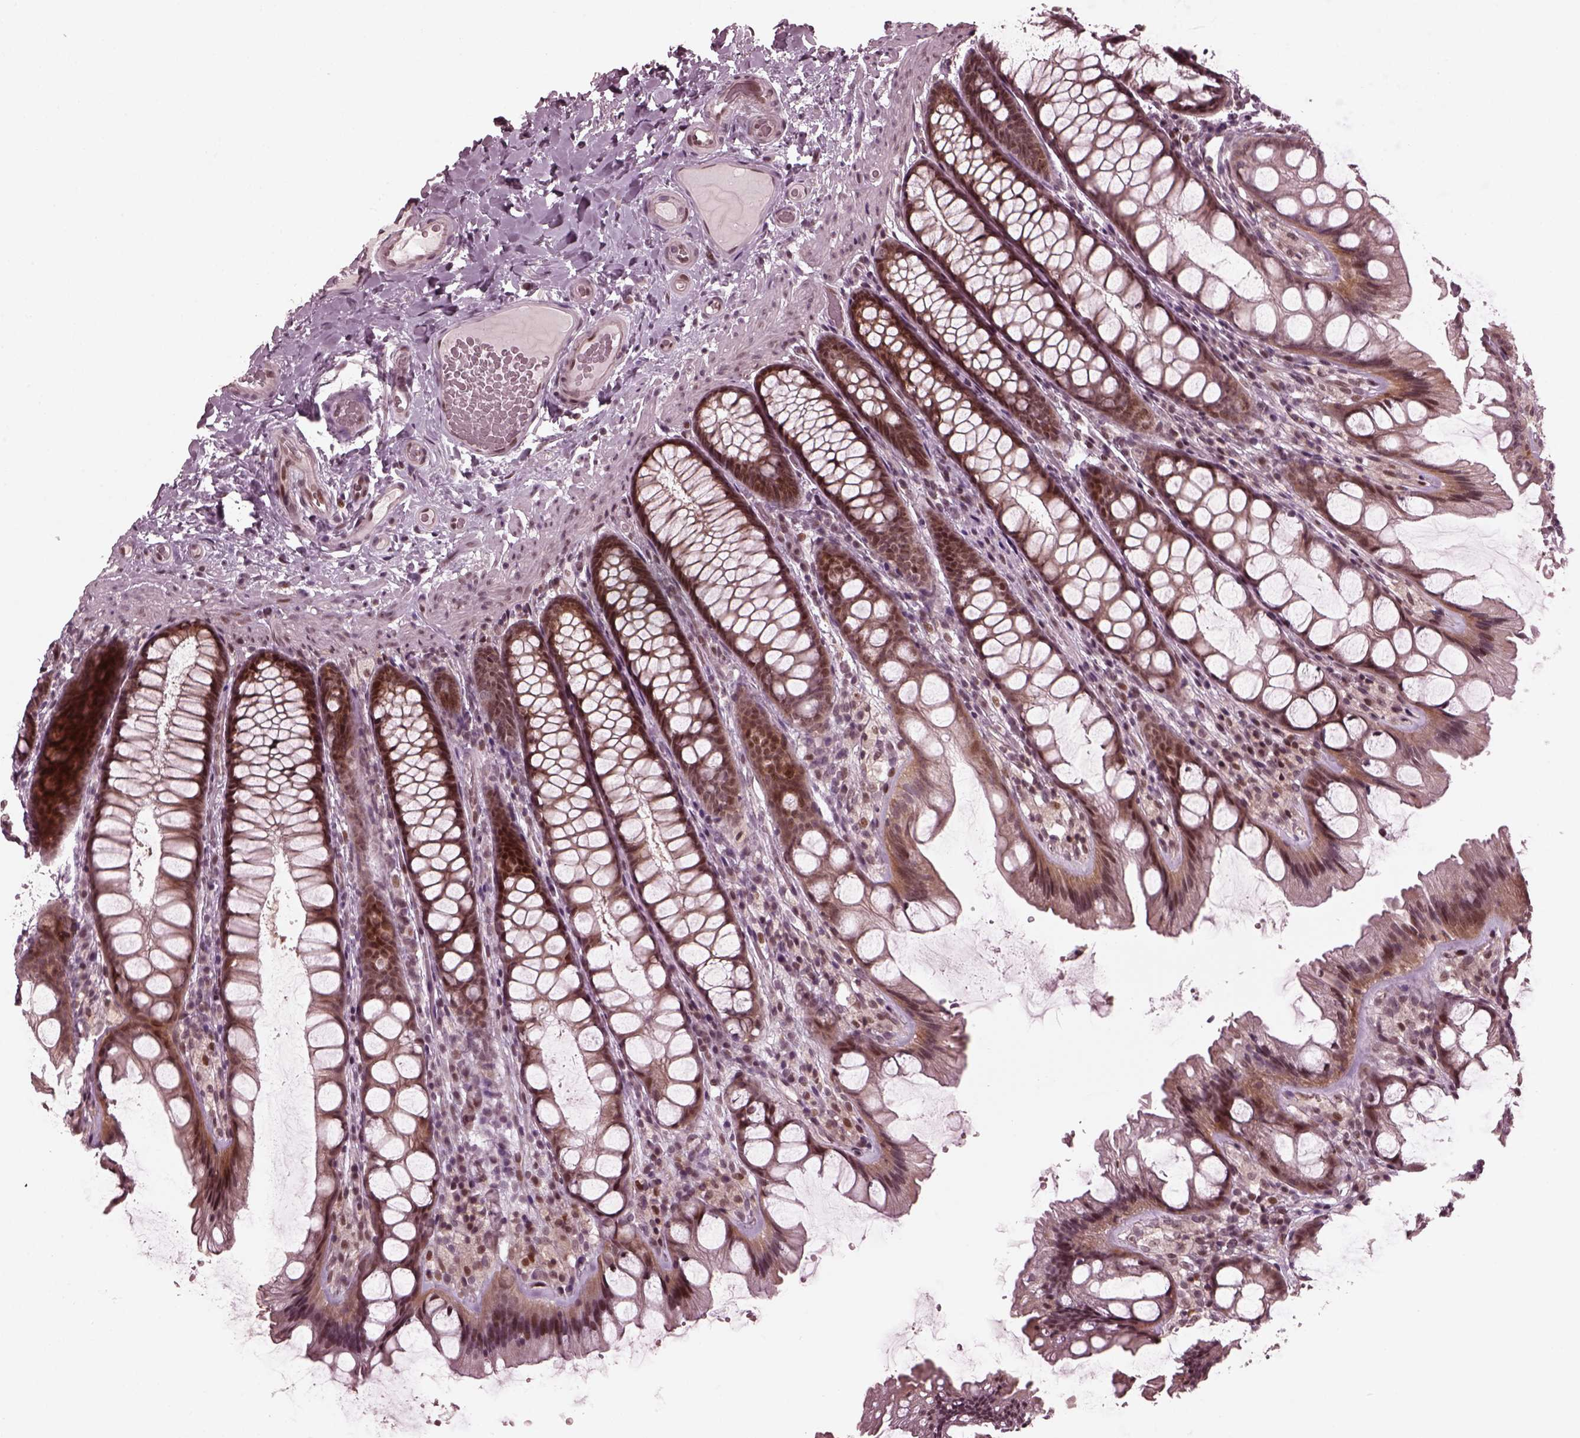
{"staining": {"intensity": "negative", "quantity": "none", "location": "none"}, "tissue": "colon", "cell_type": "Endothelial cells", "image_type": "normal", "snomed": [{"axis": "morphology", "description": "Normal tissue, NOS"}, {"axis": "topography", "description": "Colon"}], "caption": "Endothelial cells are negative for protein expression in unremarkable human colon. The staining is performed using DAB (3,3'-diaminobenzidine) brown chromogen with nuclei counter-stained in using hematoxylin.", "gene": "TRIB3", "patient": {"sex": "male", "age": 47}}